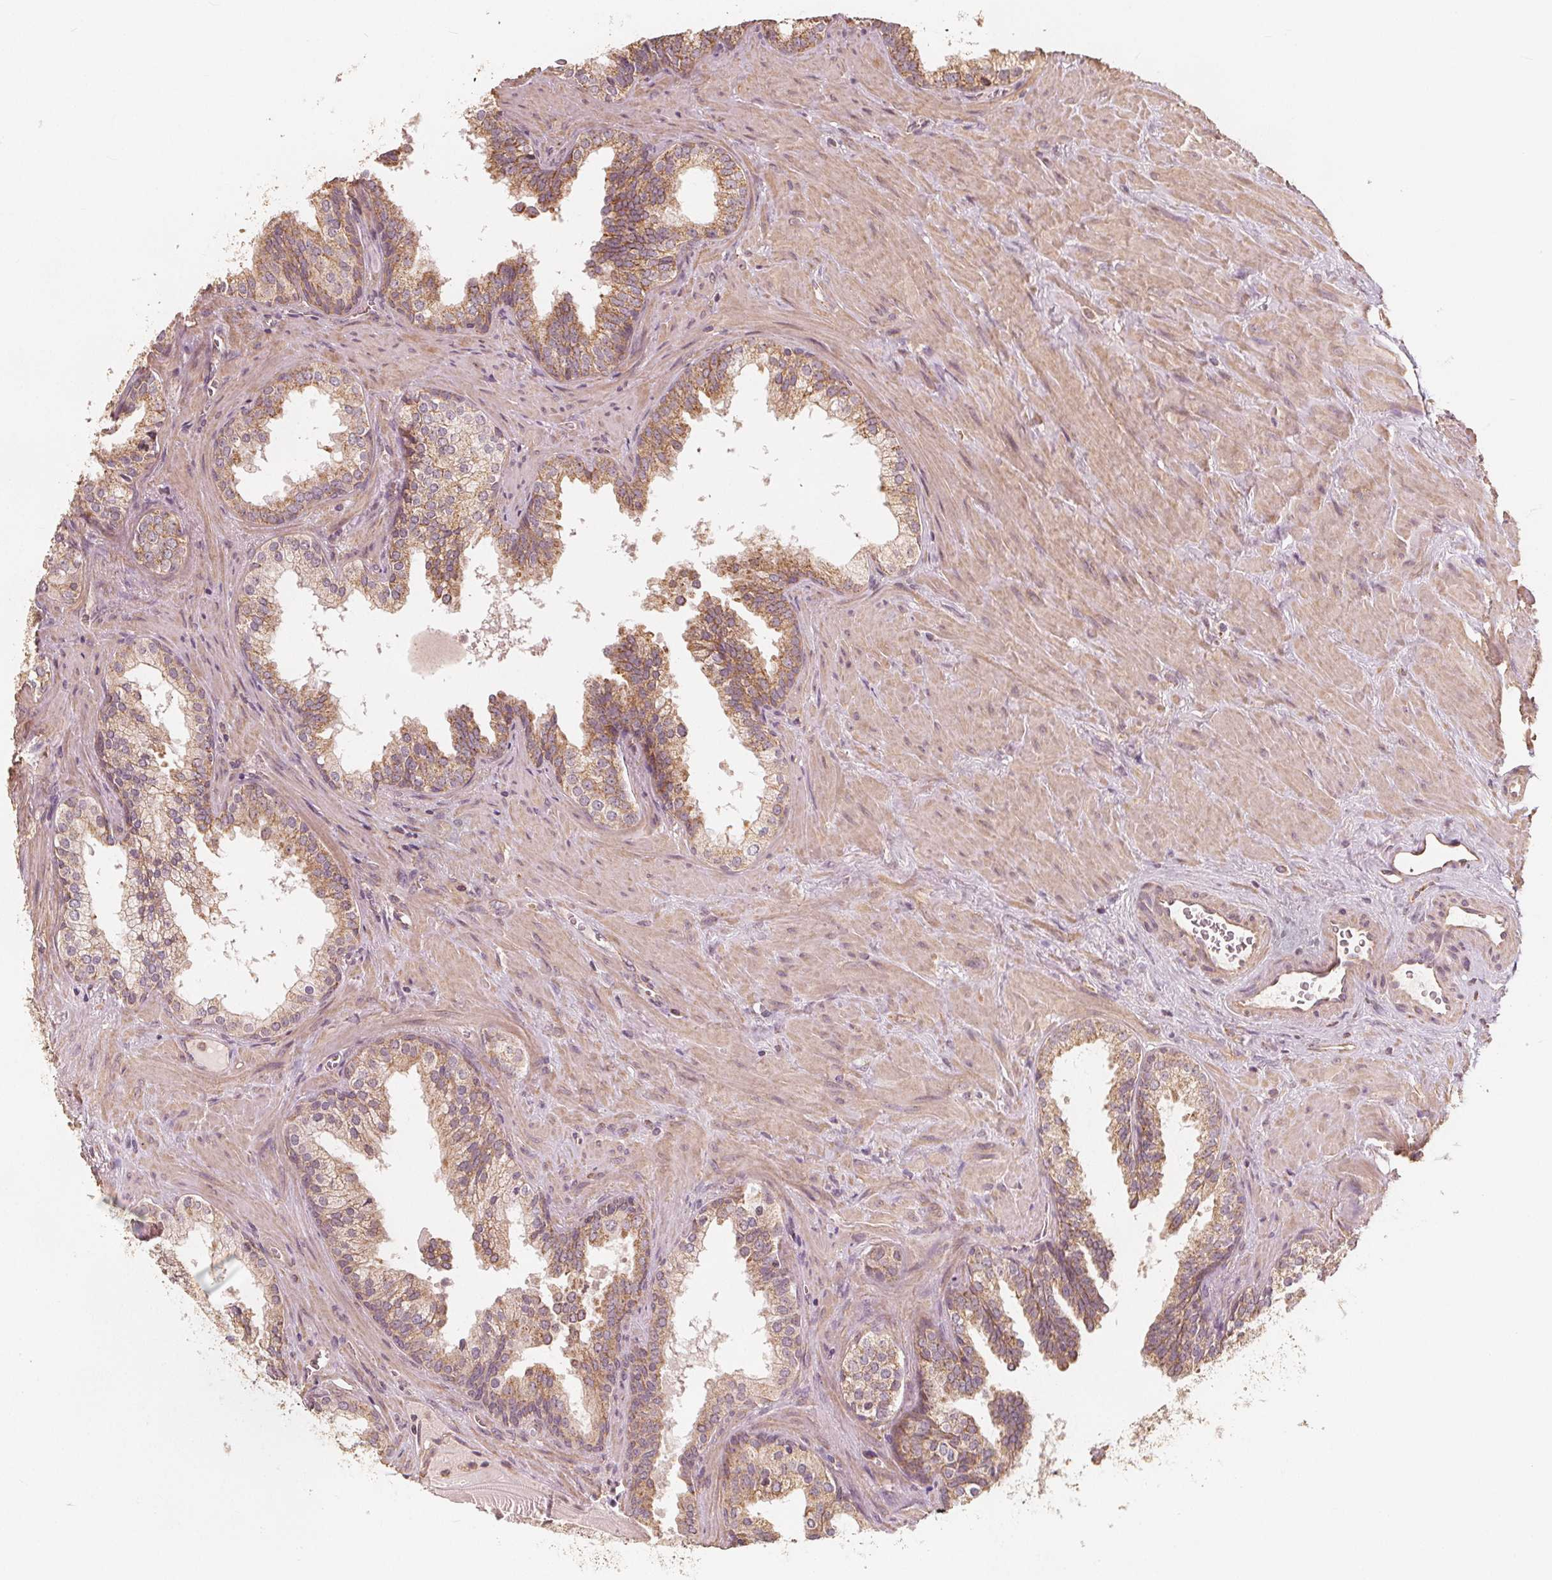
{"staining": {"intensity": "moderate", "quantity": ">75%", "location": "cytoplasmic/membranous"}, "tissue": "prostate cancer", "cell_type": "Tumor cells", "image_type": "cancer", "snomed": [{"axis": "morphology", "description": "Adenocarcinoma, High grade"}, {"axis": "topography", "description": "Prostate"}], "caption": "Protein staining of prostate cancer (adenocarcinoma (high-grade)) tissue displays moderate cytoplasmic/membranous expression in approximately >75% of tumor cells.", "gene": "PEX26", "patient": {"sex": "male", "age": 68}}